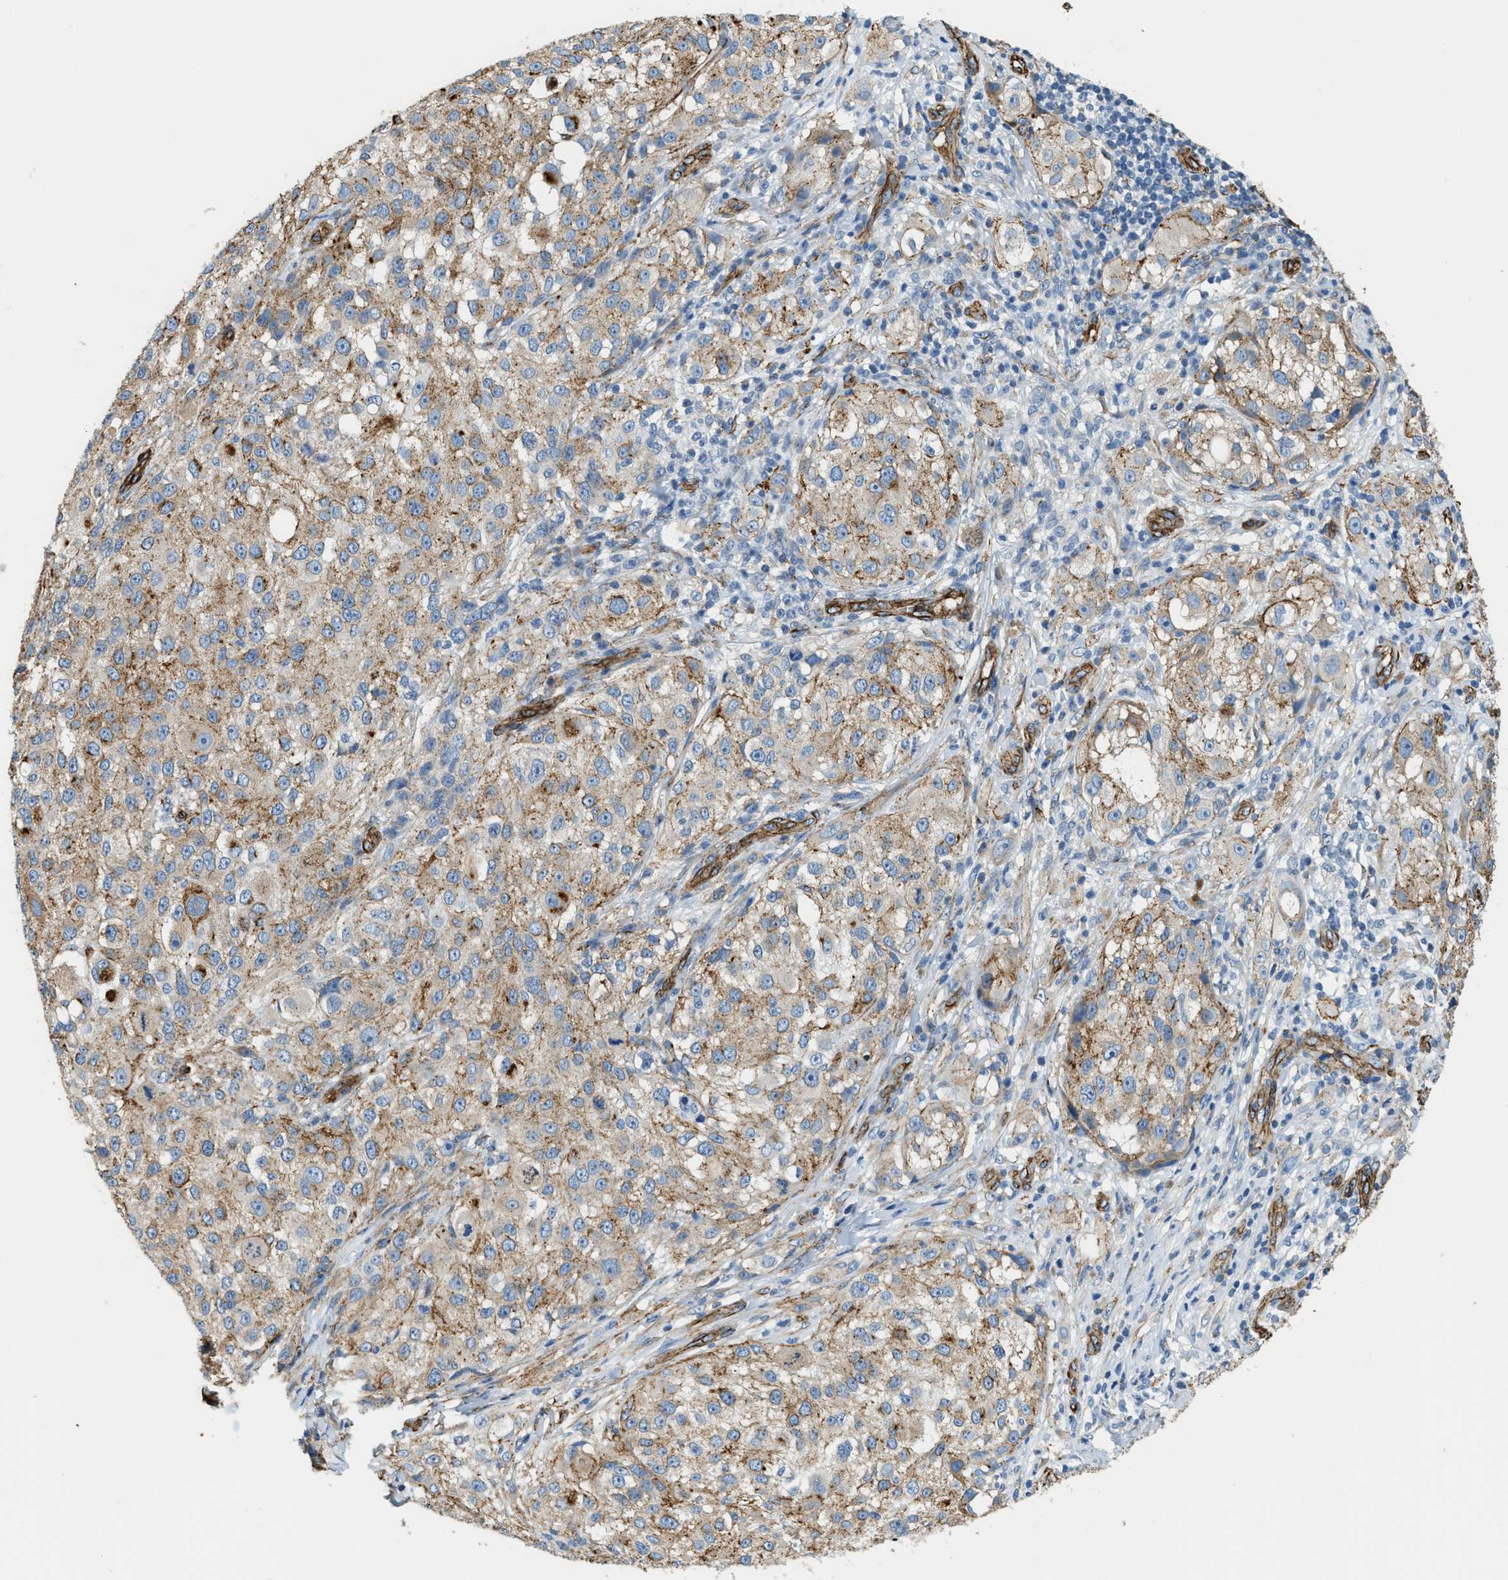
{"staining": {"intensity": "moderate", "quantity": ">75%", "location": "cytoplasmic/membranous"}, "tissue": "melanoma", "cell_type": "Tumor cells", "image_type": "cancer", "snomed": [{"axis": "morphology", "description": "Necrosis, NOS"}, {"axis": "morphology", "description": "Malignant melanoma, NOS"}, {"axis": "topography", "description": "Skin"}], "caption": "Immunohistochemical staining of melanoma demonstrates moderate cytoplasmic/membranous protein staining in about >75% of tumor cells.", "gene": "TMEM43", "patient": {"sex": "female", "age": 87}}